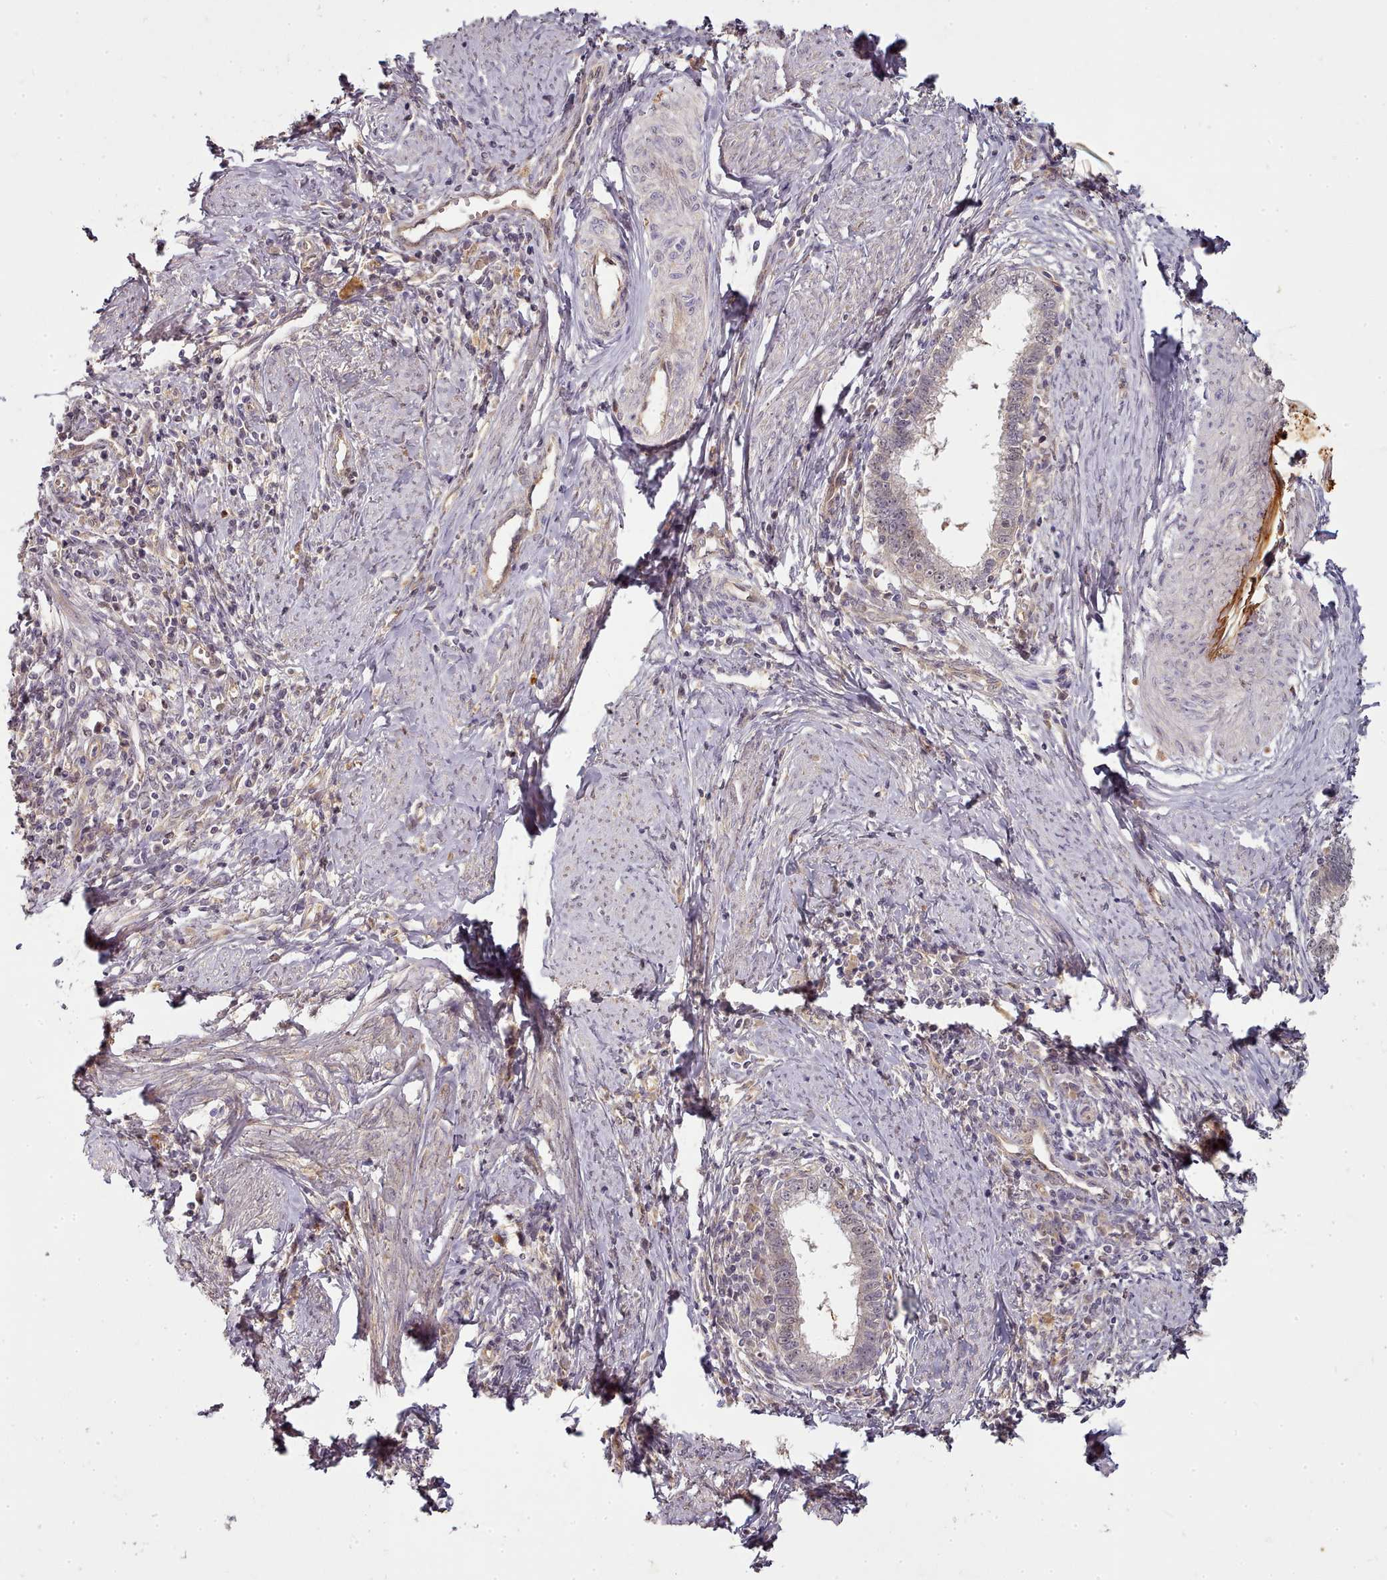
{"staining": {"intensity": "weak", "quantity": "<25%", "location": "nuclear"}, "tissue": "cervical cancer", "cell_type": "Tumor cells", "image_type": "cancer", "snomed": [{"axis": "morphology", "description": "Adenocarcinoma, NOS"}, {"axis": "topography", "description": "Cervix"}], "caption": "Photomicrograph shows no significant protein expression in tumor cells of cervical adenocarcinoma.", "gene": "C1QTNF5", "patient": {"sex": "female", "age": 36}}